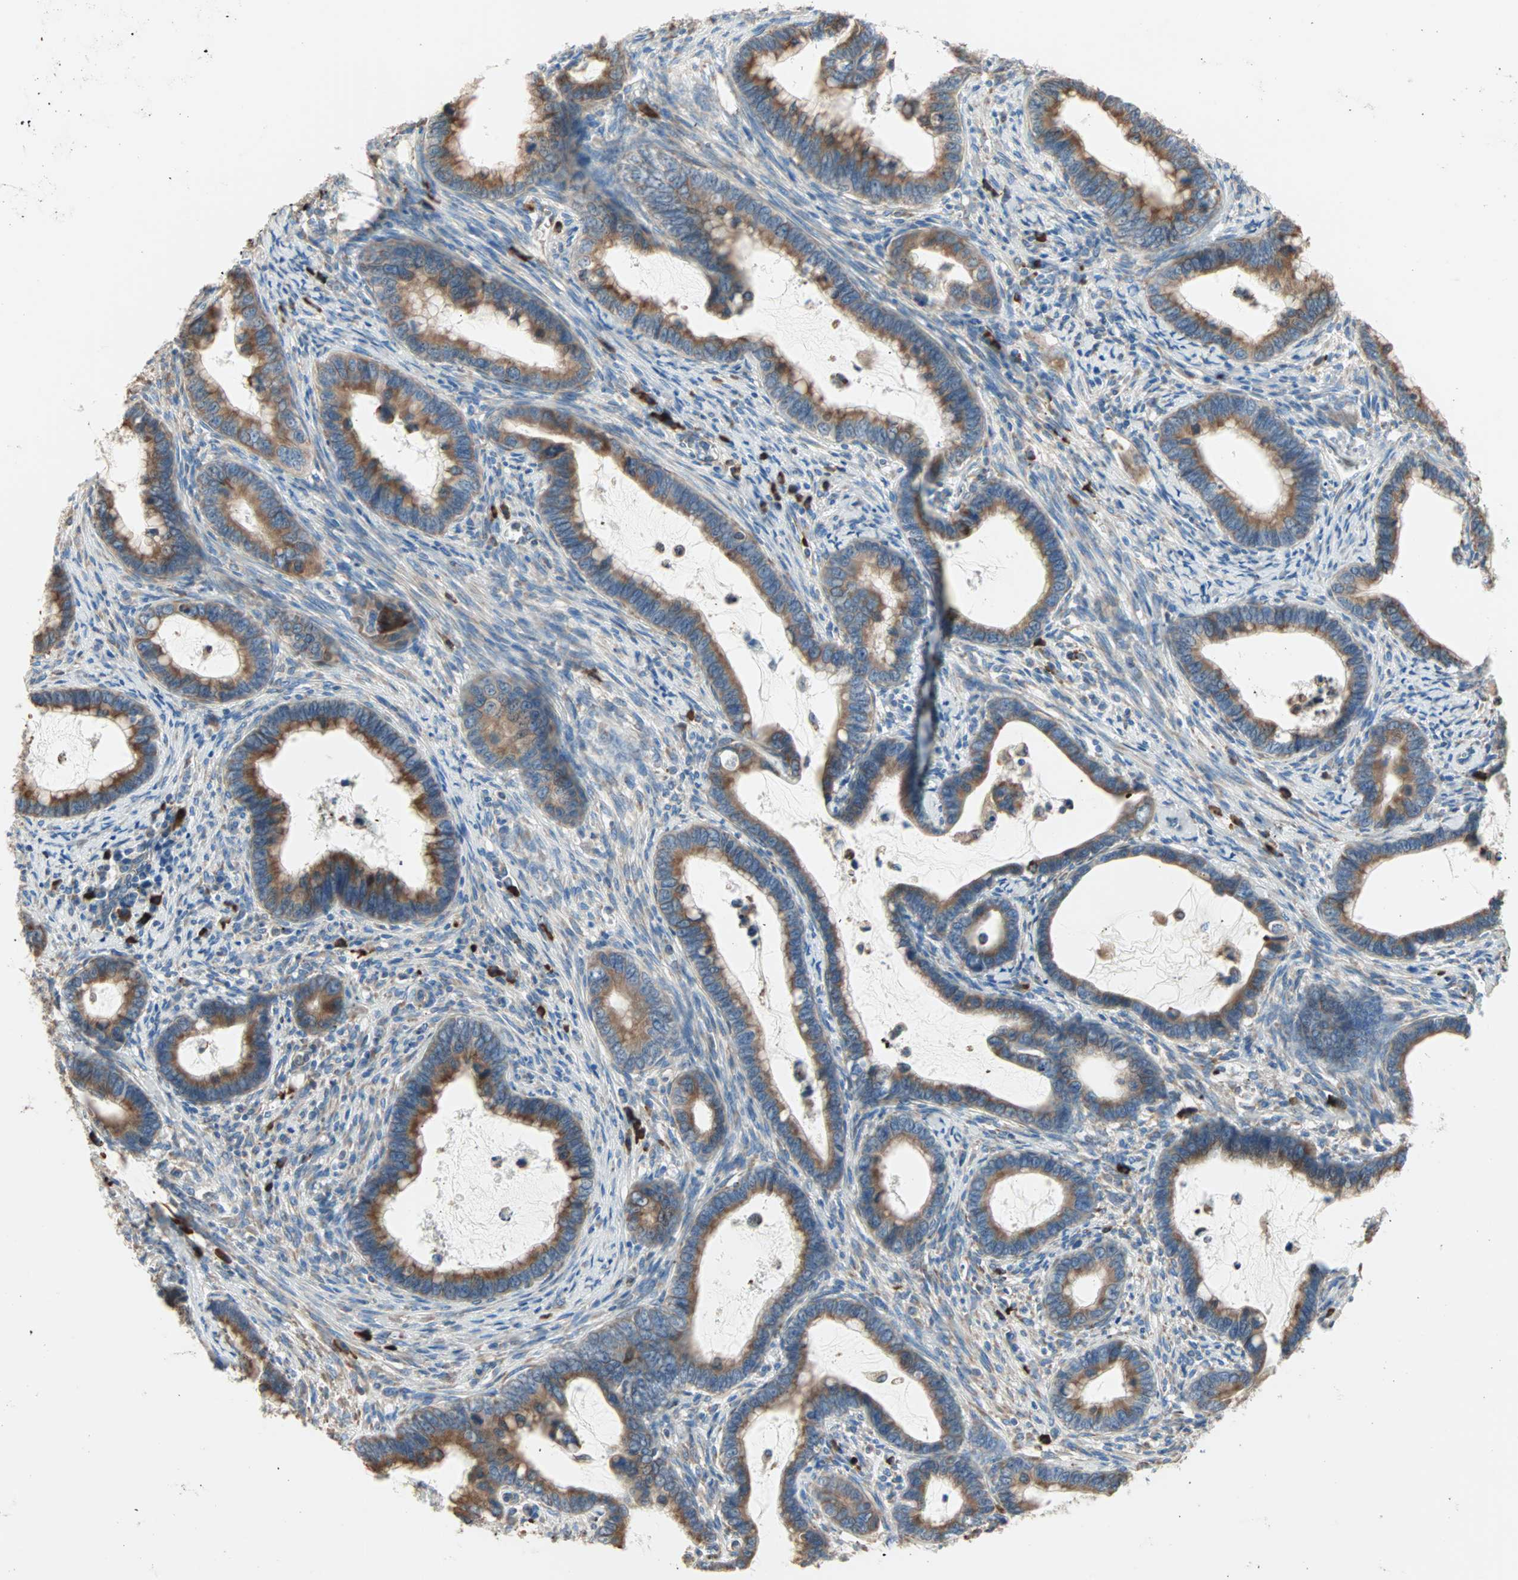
{"staining": {"intensity": "moderate", "quantity": ">75%", "location": "cytoplasmic/membranous"}, "tissue": "cervical cancer", "cell_type": "Tumor cells", "image_type": "cancer", "snomed": [{"axis": "morphology", "description": "Adenocarcinoma, NOS"}, {"axis": "topography", "description": "Cervix"}], "caption": "IHC micrograph of cervical cancer stained for a protein (brown), which shows medium levels of moderate cytoplasmic/membranous staining in about >75% of tumor cells.", "gene": "PLCXD1", "patient": {"sex": "female", "age": 44}}